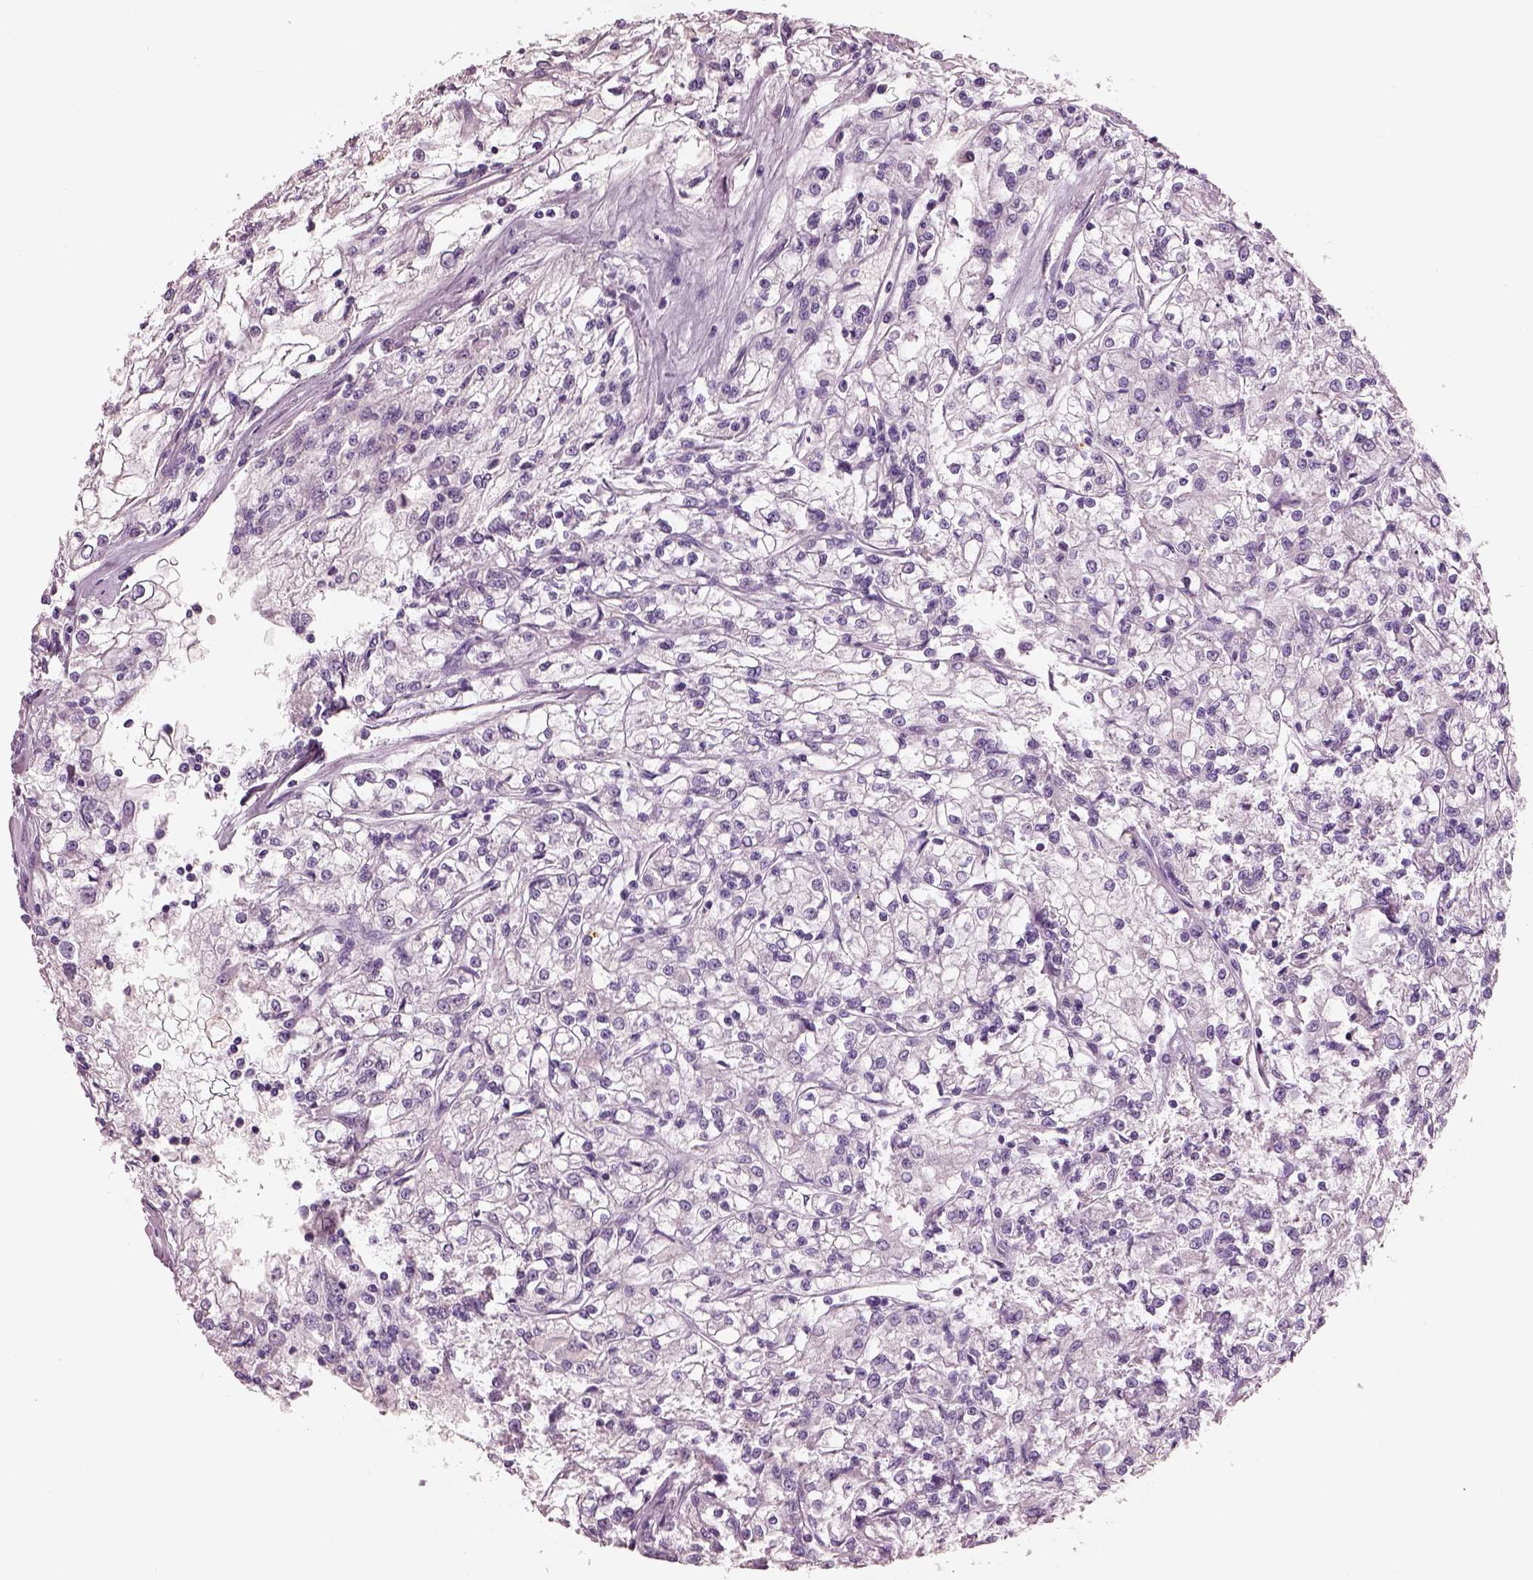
{"staining": {"intensity": "negative", "quantity": "none", "location": "none"}, "tissue": "renal cancer", "cell_type": "Tumor cells", "image_type": "cancer", "snomed": [{"axis": "morphology", "description": "Adenocarcinoma, NOS"}, {"axis": "topography", "description": "Kidney"}], "caption": "Tumor cells show no significant staining in renal adenocarcinoma.", "gene": "ELSPBP1", "patient": {"sex": "female", "age": 59}}